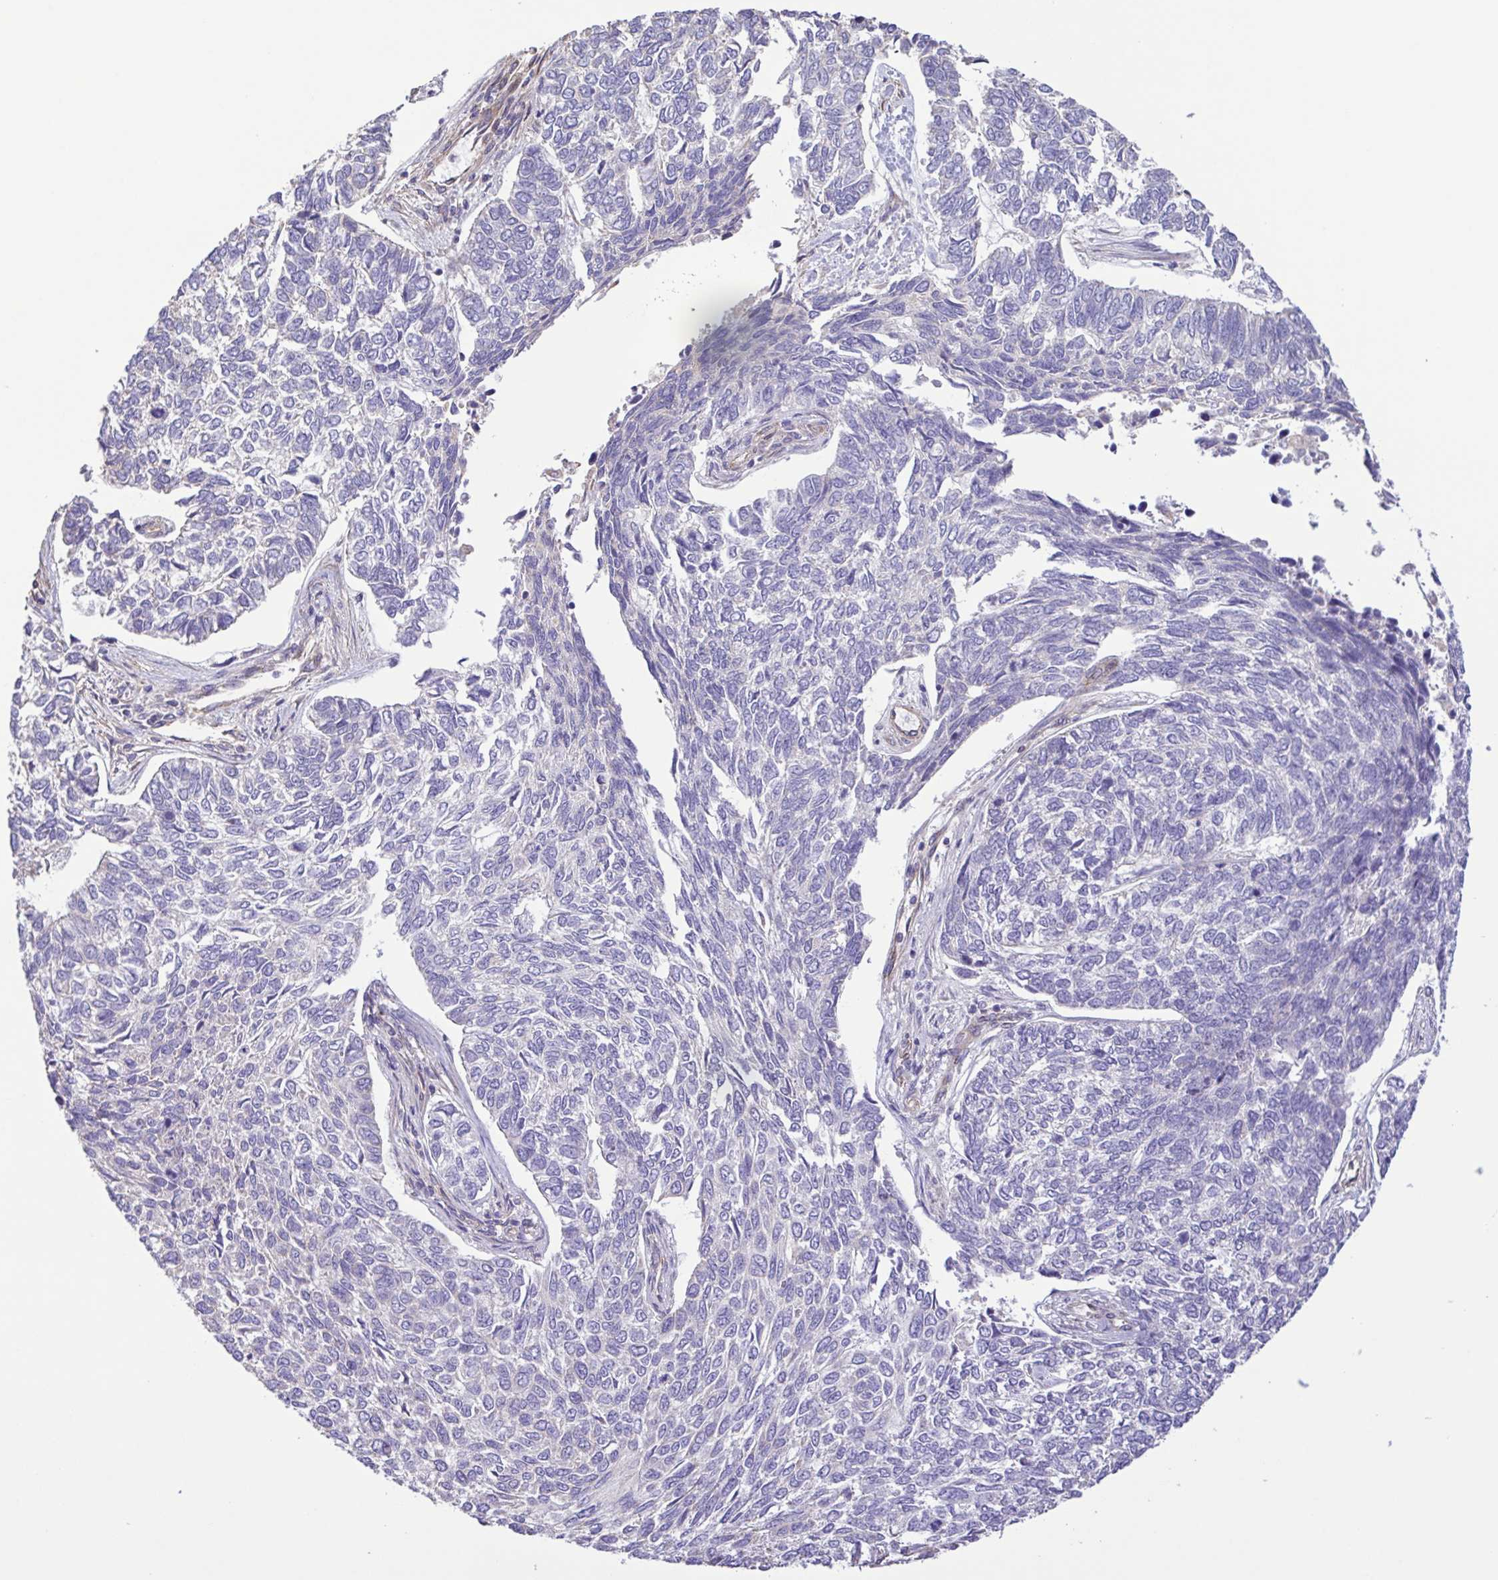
{"staining": {"intensity": "negative", "quantity": "none", "location": "none"}, "tissue": "skin cancer", "cell_type": "Tumor cells", "image_type": "cancer", "snomed": [{"axis": "morphology", "description": "Basal cell carcinoma"}, {"axis": "topography", "description": "Skin"}], "caption": "Skin cancer (basal cell carcinoma) stained for a protein using immunohistochemistry (IHC) exhibits no staining tumor cells.", "gene": "FLT1", "patient": {"sex": "female", "age": 65}}